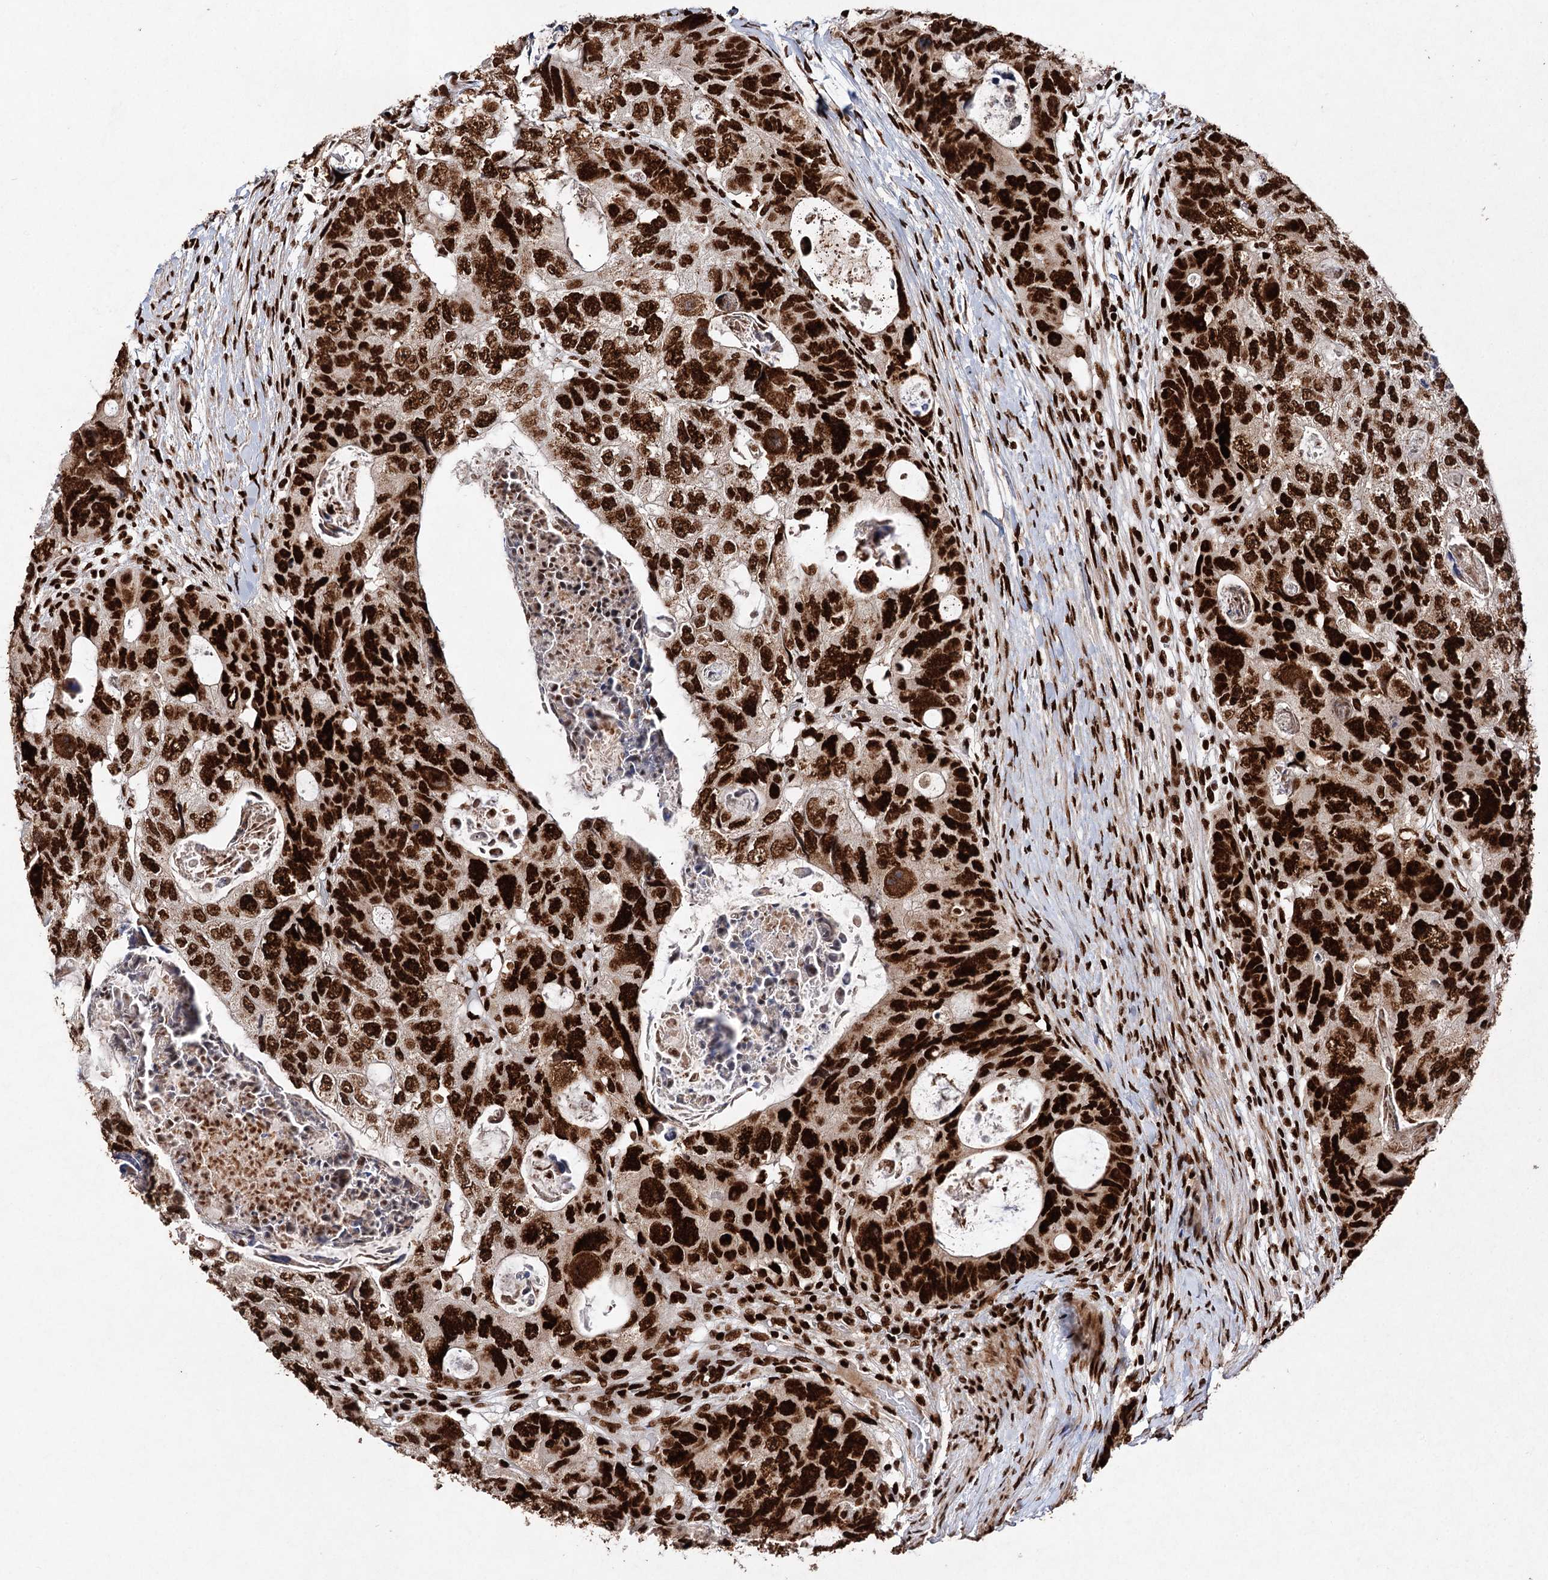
{"staining": {"intensity": "strong", "quantity": ">75%", "location": "nuclear"}, "tissue": "colorectal cancer", "cell_type": "Tumor cells", "image_type": "cancer", "snomed": [{"axis": "morphology", "description": "Adenocarcinoma, NOS"}, {"axis": "topography", "description": "Rectum"}], "caption": "A histopathology image of colorectal cancer (adenocarcinoma) stained for a protein reveals strong nuclear brown staining in tumor cells.", "gene": "MATR3", "patient": {"sex": "male", "age": 59}}